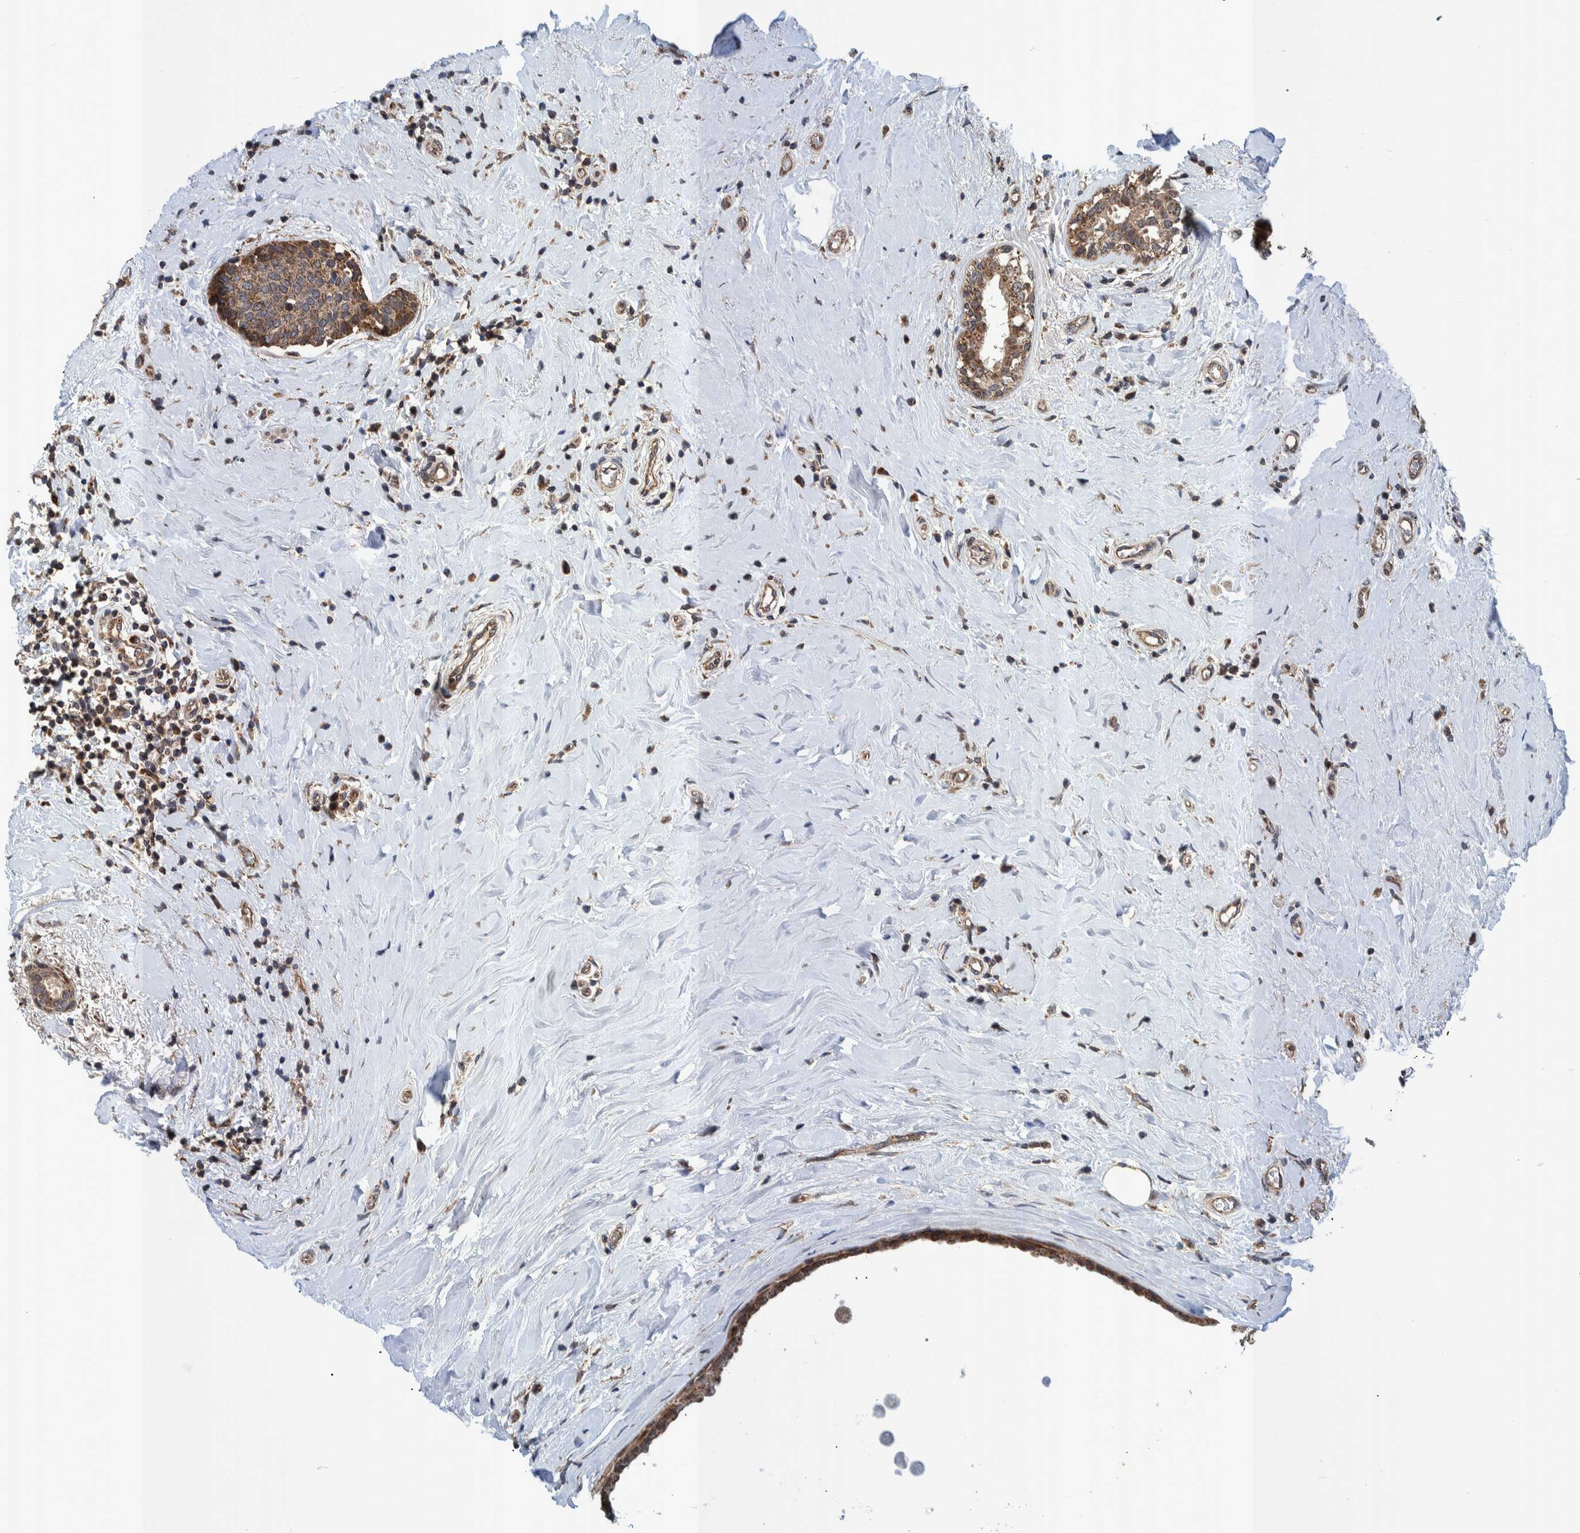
{"staining": {"intensity": "moderate", "quantity": ">75%", "location": "cytoplasmic/membranous"}, "tissue": "breast cancer", "cell_type": "Tumor cells", "image_type": "cancer", "snomed": [{"axis": "morphology", "description": "Duct carcinoma"}, {"axis": "topography", "description": "Breast"}], "caption": "Breast invasive ductal carcinoma tissue exhibits moderate cytoplasmic/membranous staining in about >75% of tumor cells, visualized by immunohistochemistry.", "gene": "MRPS7", "patient": {"sex": "female", "age": 55}}